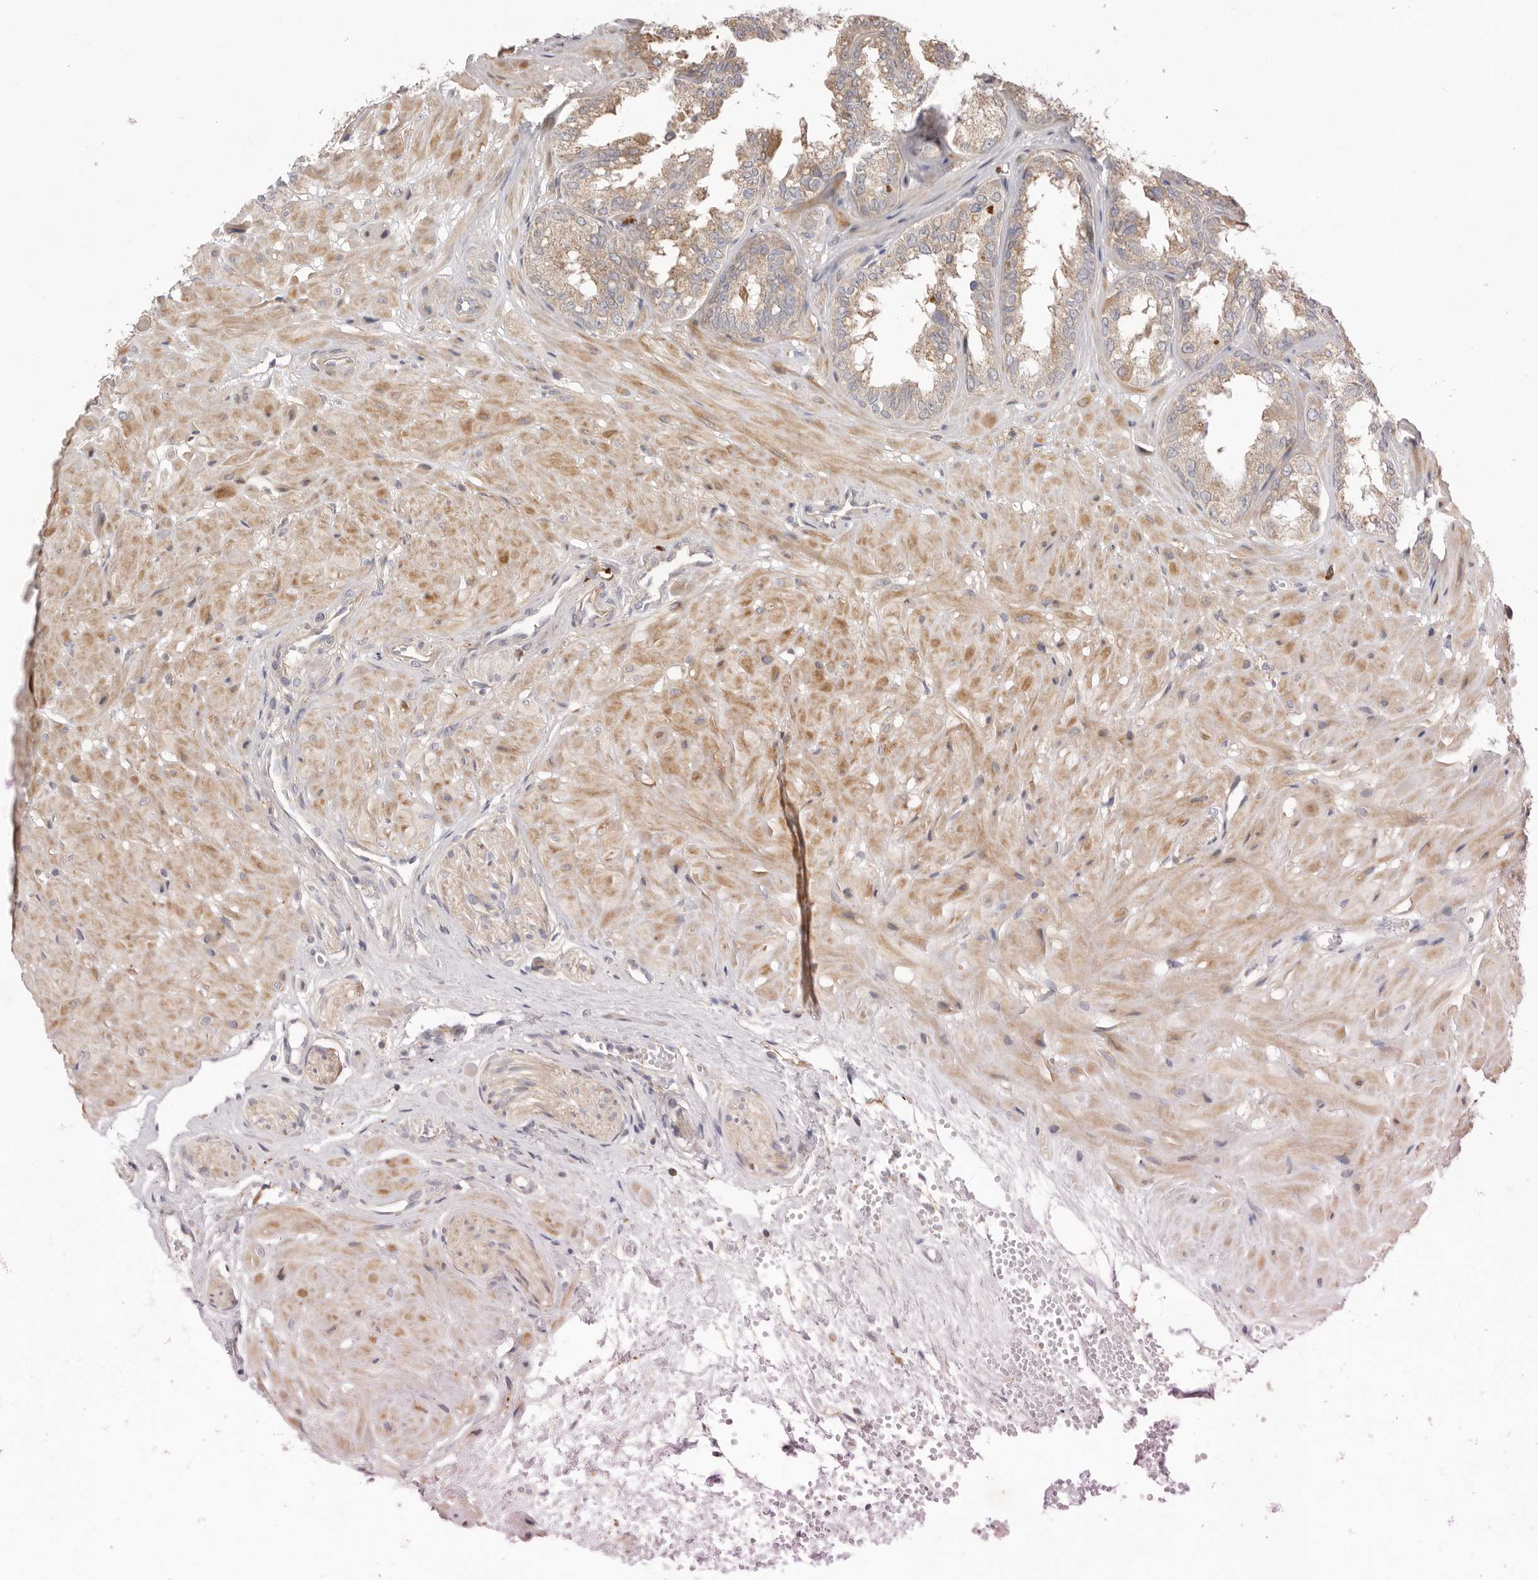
{"staining": {"intensity": "moderate", "quantity": ">75%", "location": "cytoplasmic/membranous"}, "tissue": "seminal vesicle", "cell_type": "Glandular cells", "image_type": "normal", "snomed": [{"axis": "morphology", "description": "Normal tissue, NOS"}, {"axis": "topography", "description": "Prostate"}, {"axis": "topography", "description": "Seminal veicle"}], "caption": "A high-resolution histopathology image shows immunohistochemistry staining of normal seminal vesicle, which demonstrates moderate cytoplasmic/membranous expression in approximately >75% of glandular cells. The staining was performed using DAB (3,3'-diaminobenzidine) to visualize the protein expression in brown, while the nuclei were stained in blue with hematoxylin (Magnification: 20x).", "gene": "USH1C", "patient": {"sex": "male", "age": 51}}